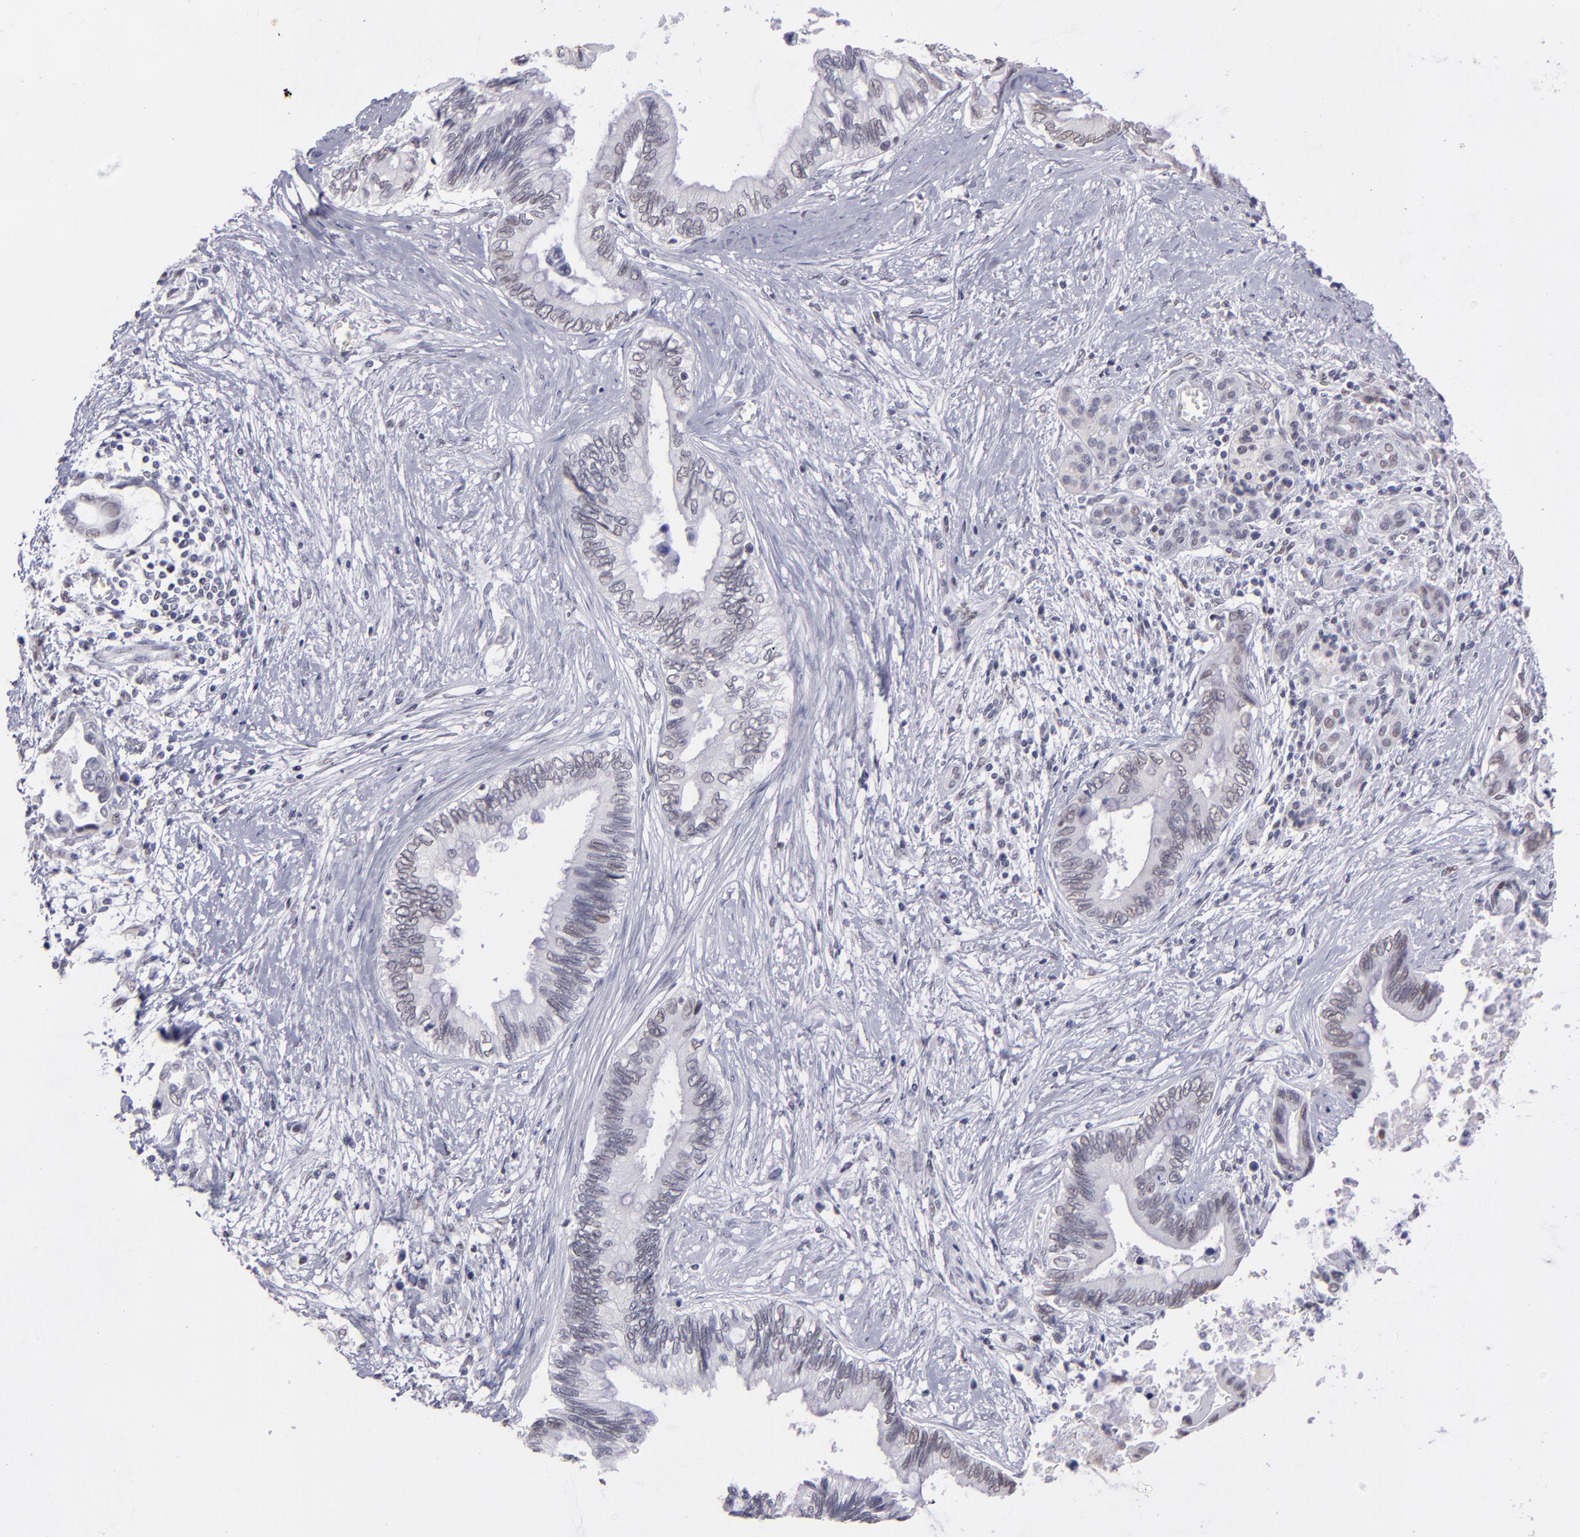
{"staining": {"intensity": "weak", "quantity": "<25%", "location": "nuclear"}, "tissue": "pancreatic cancer", "cell_type": "Tumor cells", "image_type": "cancer", "snomed": [{"axis": "morphology", "description": "Adenocarcinoma, NOS"}, {"axis": "topography", "description": "Pancreas"}], "caption": "Immunohistochemical staining of pancreatic adenocarcinoma exhibits no significant expression in tumor cells. (DAB (3,3'-diaminobenzidine) immunohistochemistry (IHC), high magnification).", "gene": "OTUB2", "patient": {"sex": "female", "age": 66}}